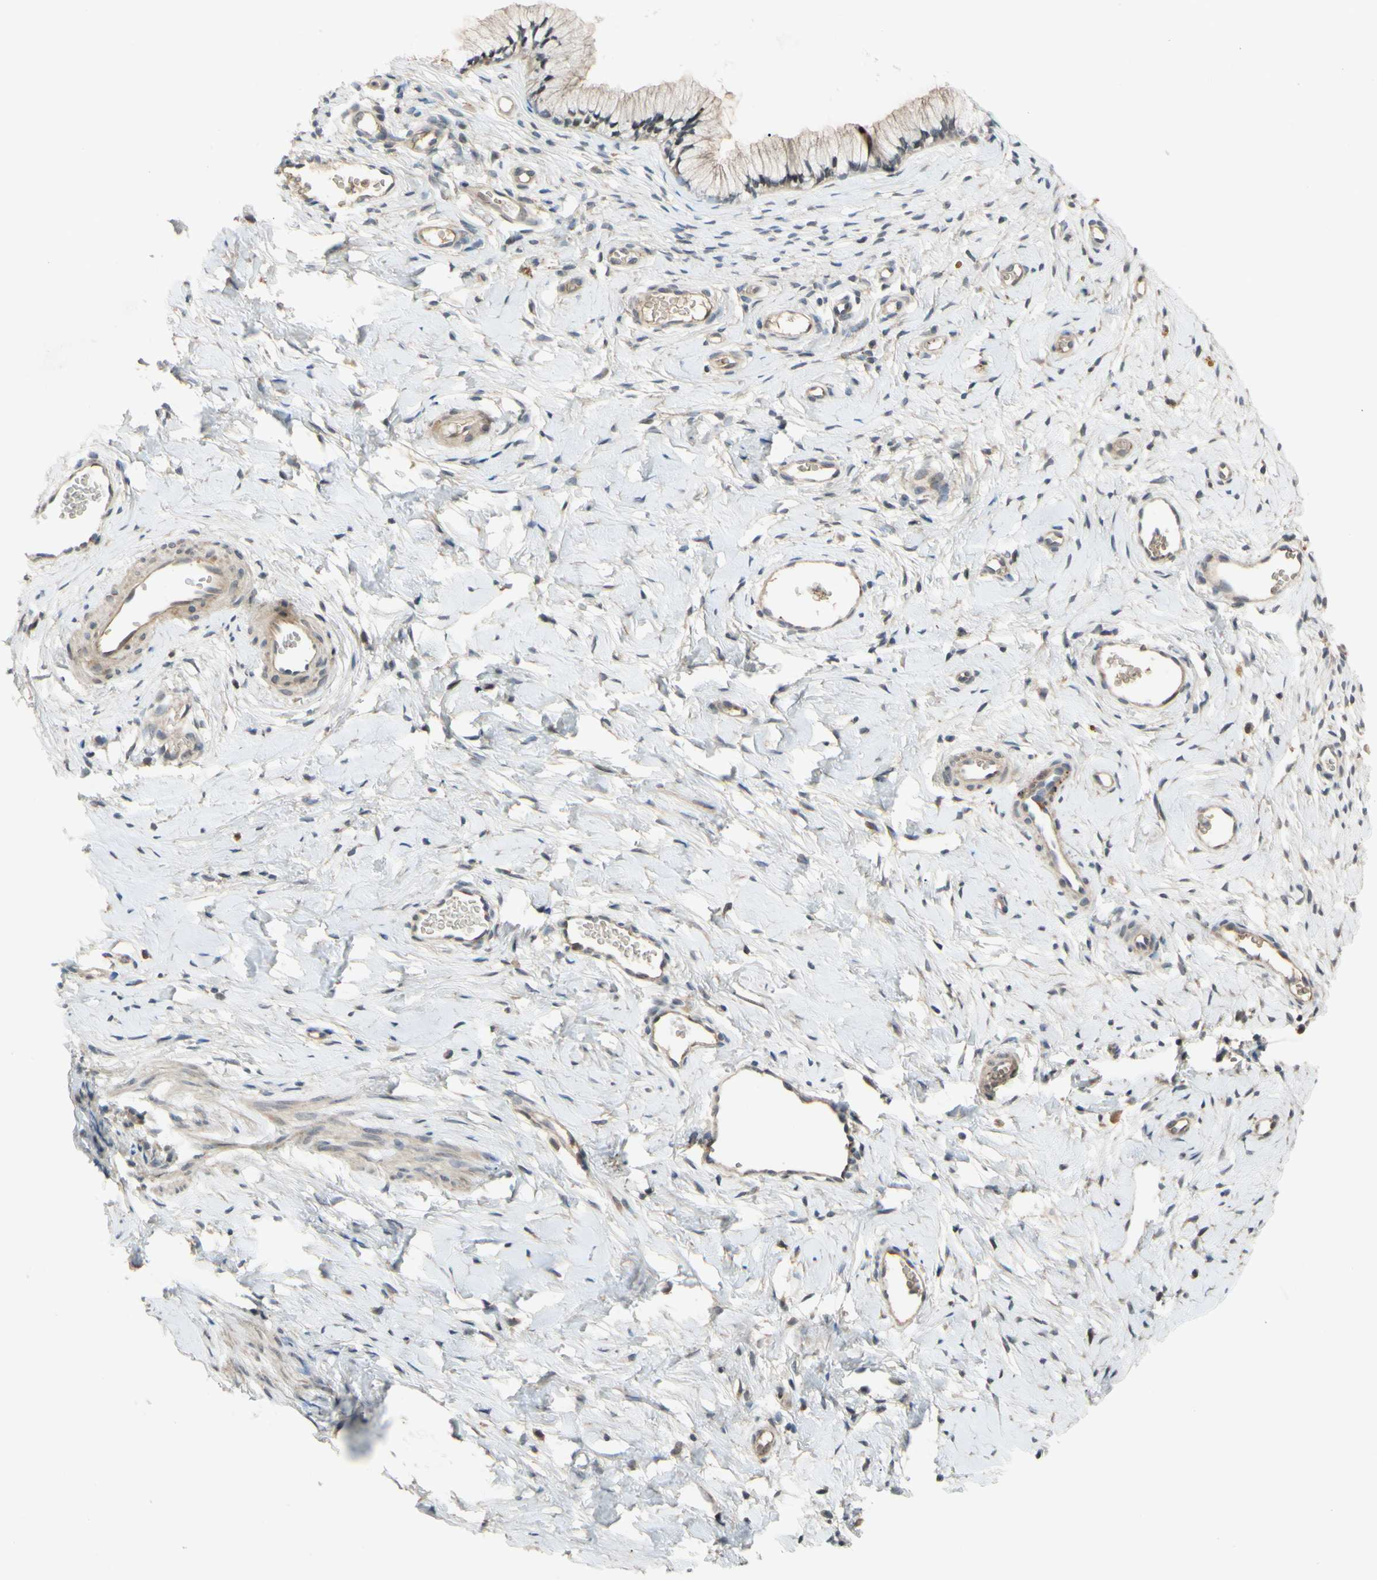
{"staining": {"intensity": "weak", "quantity": "25%-75%", "location": "cytoplasmic/membranous"}, "tissue": "cervix", "cell_type": "Glandular cells", "image_type": "normal", "snomed": [{"axis": "morphology", "description": "Normal tissue, NOS"}, {"axis": "topography", "description": "Cervix"}], "caption": "High-power microscopy captured an immunohistochemistry image of unremarkable cervix, revealing weak cytoplasmic/membranous staining in approximately 25%-75% of glandular cells.", "gene": "ALK", "patient": {"sex": "female", "age": 65}}